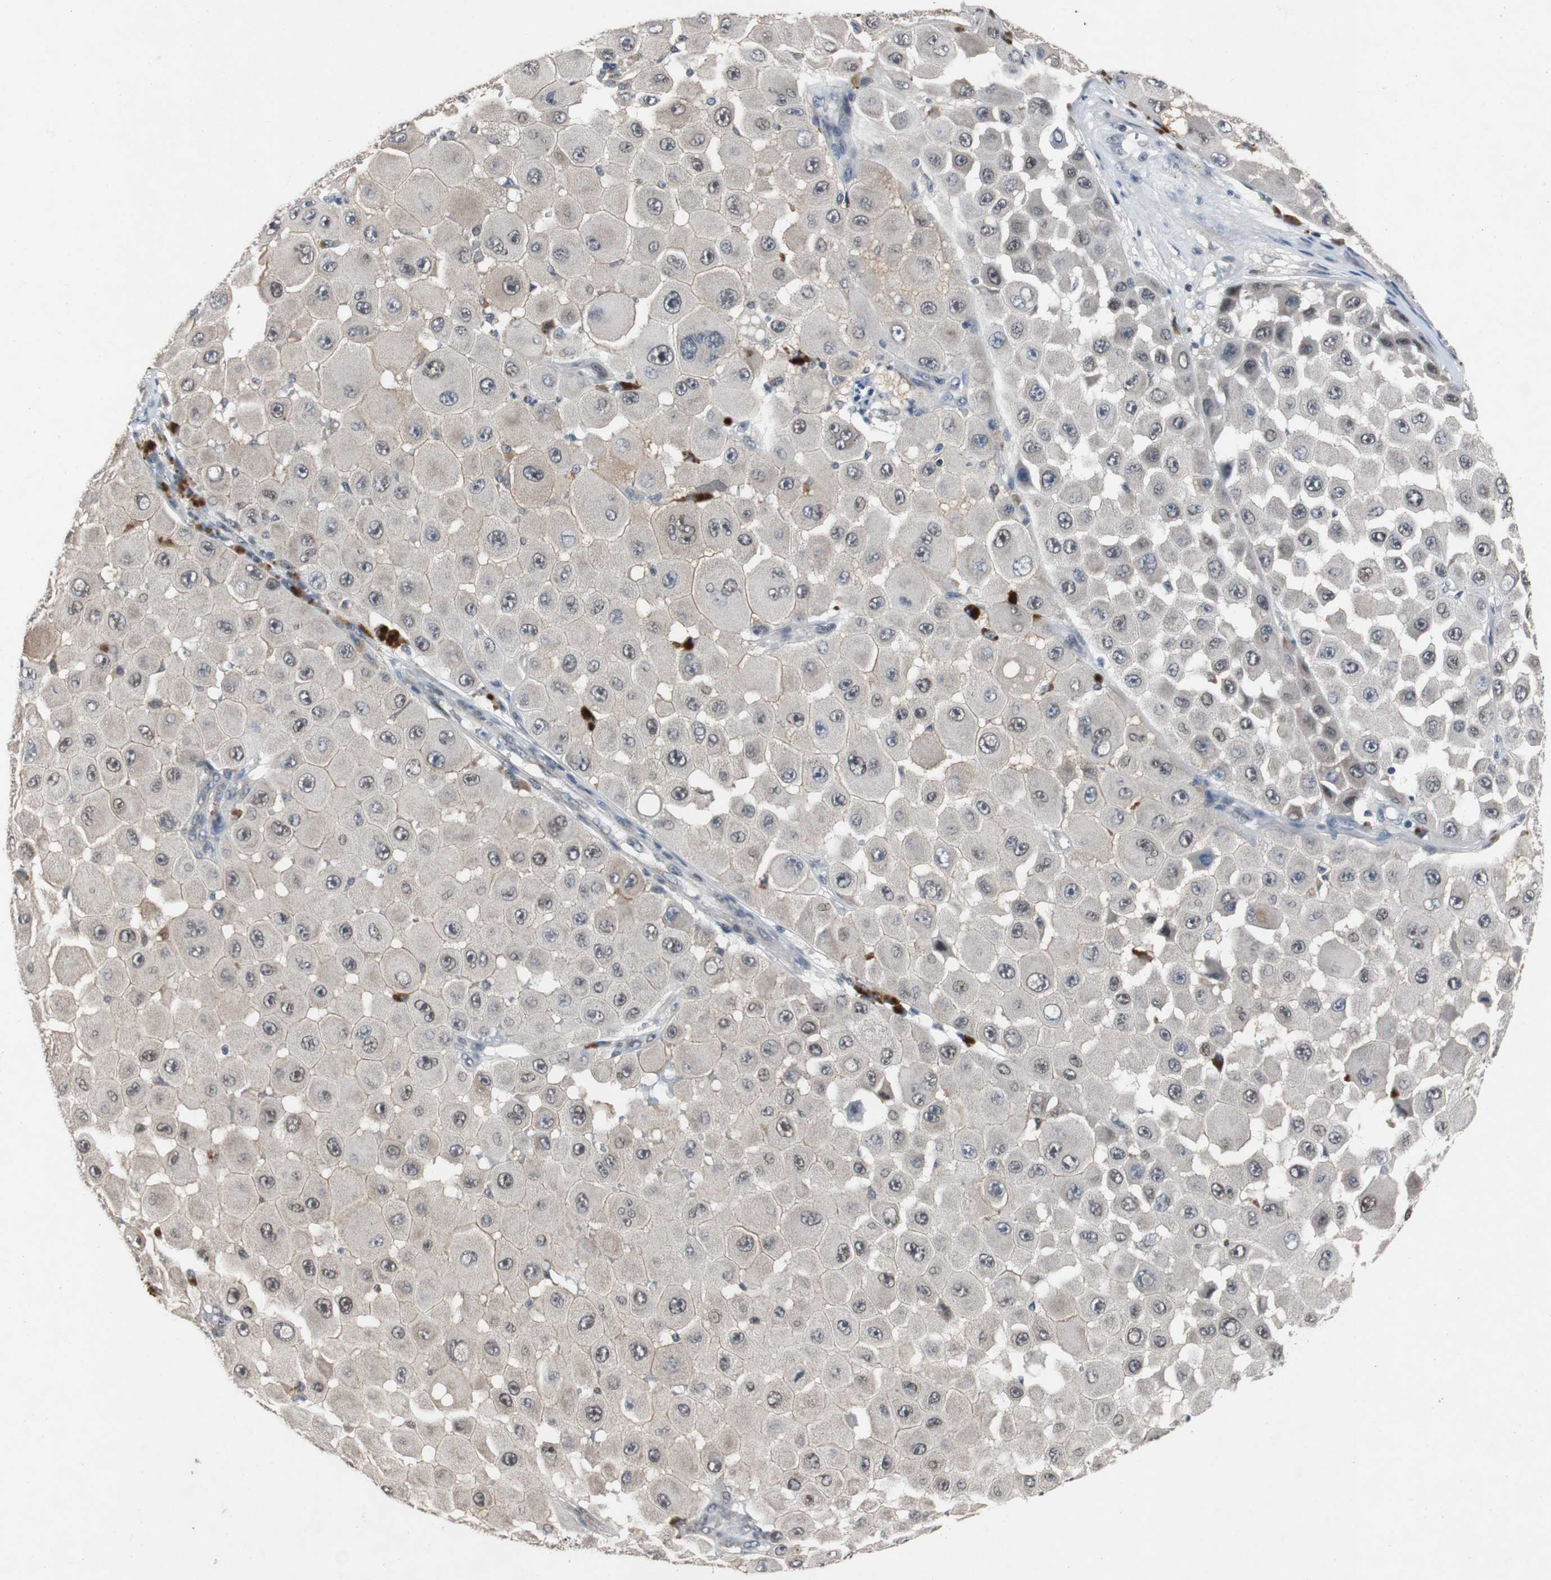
{"staining": {"intensity": "negative", "quantity": "none", "location": "none"}, "tissue": "melanoma", "cell_type": "Tumor cells", "image_type": "cancer", "snomed": [{"axis": "morphology", "description": "Malignant melanoma, NOS"}, {"axis": "topography", "description": "Skin"}], "caption": "A high-resolution image shows immunohistochemistry staining of malignant melanoma, which reveals no significant expression in tumor cells. The staining is performed using DAB brown chromogen with nuclei counter-stained in using hematoxylin.", "gene": "TP63", "patient": {"sex": "female", "age": 81}}